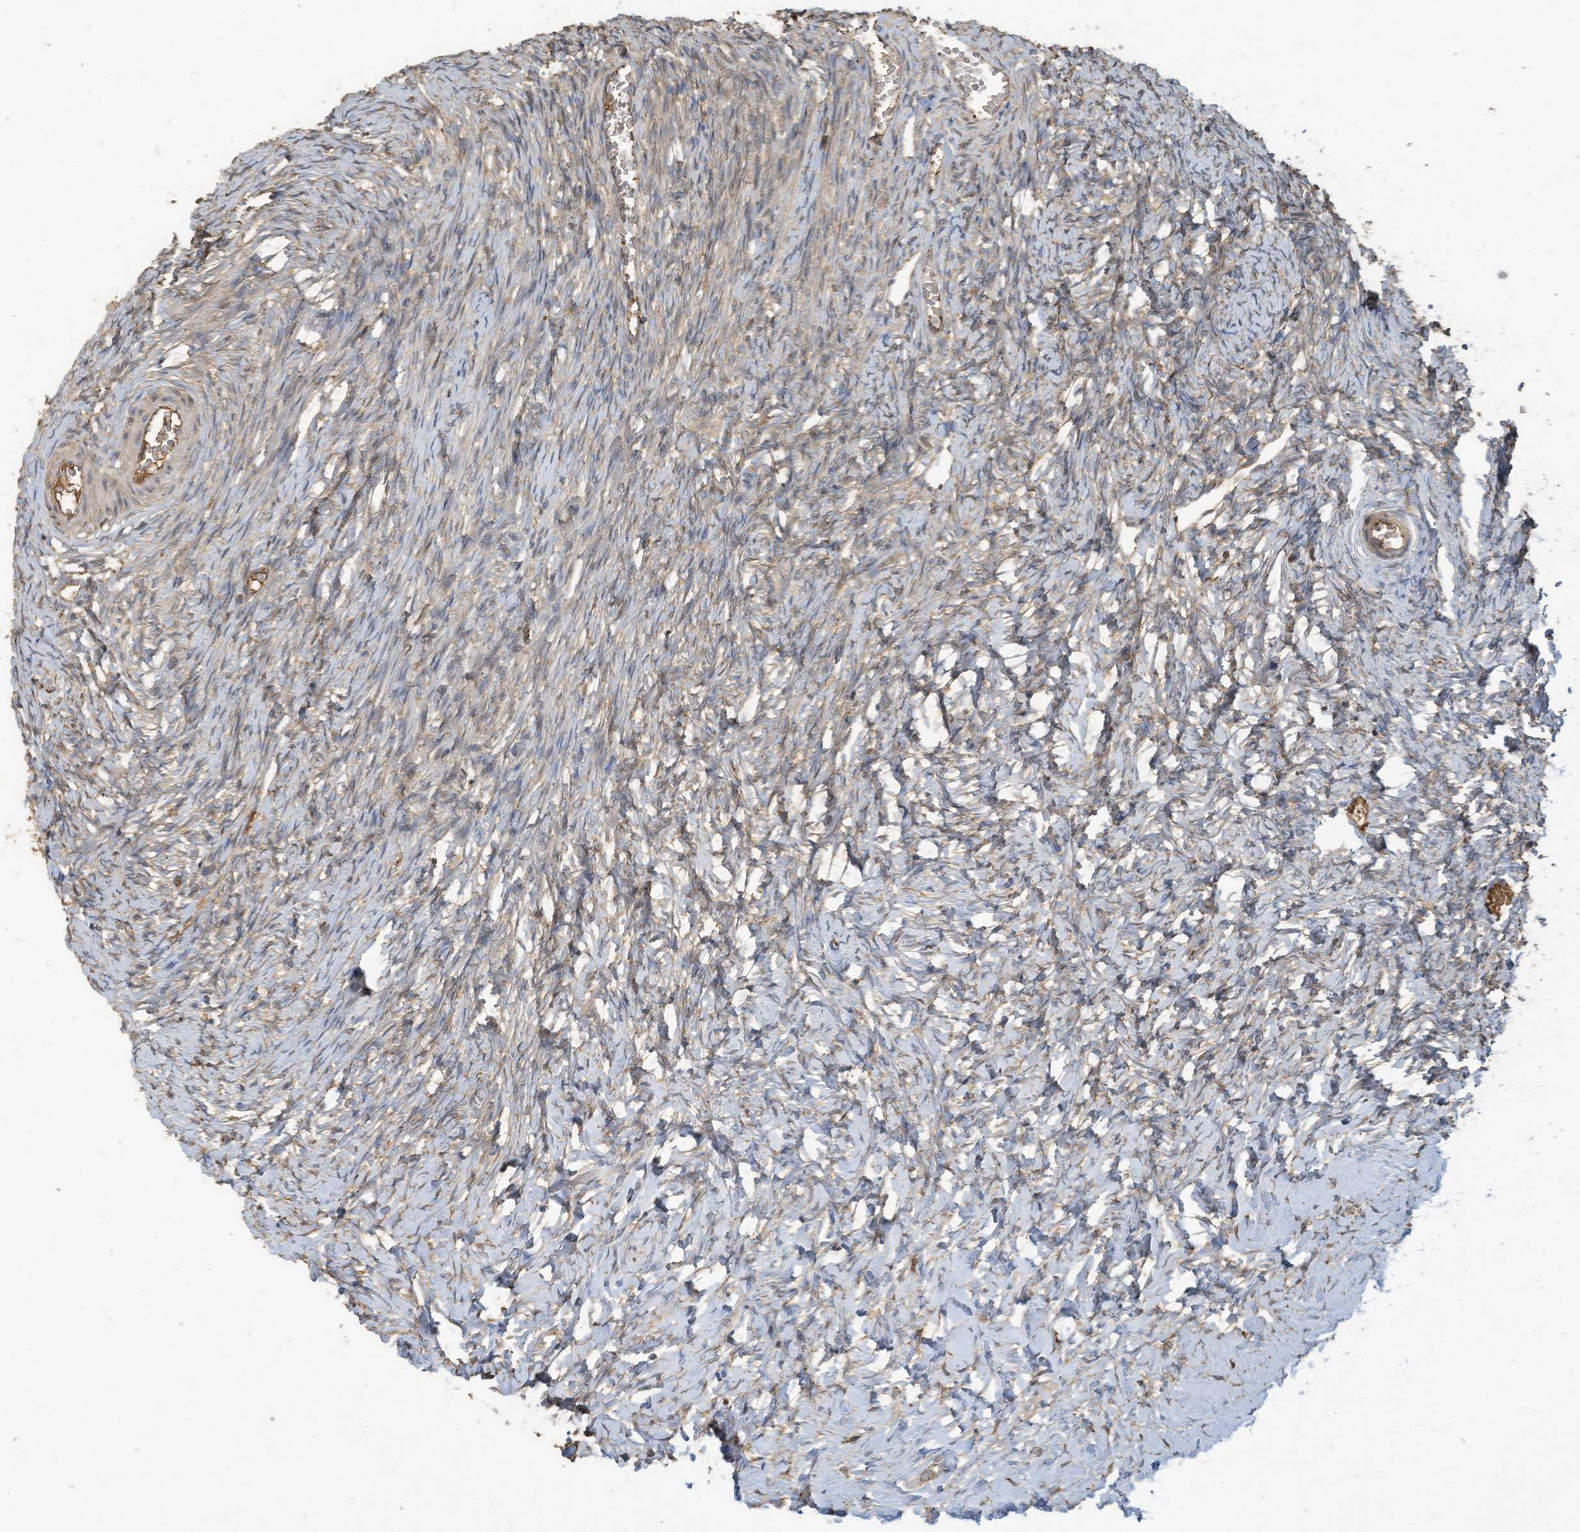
{"staining": {"intensity": "moderate", "quantity": ">75%", "location": "cytoplasmic/membranous"}, "tissue": "ovary", "cell_type": "Follicle cells", "image_type": "normal", "snomed": [{"axis": "morphology", "description": "Normal tissue, NOS"}, {"axis": "topography", "description": "Ovary"}], "caption": "A brown stain shows moderate cytoplasmic/membranous positivity of a protein in follicle cells of benign human ovary. (brown staining indicates protein expression, while blue staining denotes nuclei).", "gene": "COX10", "patient": {"sex": "female", "age": 27}}